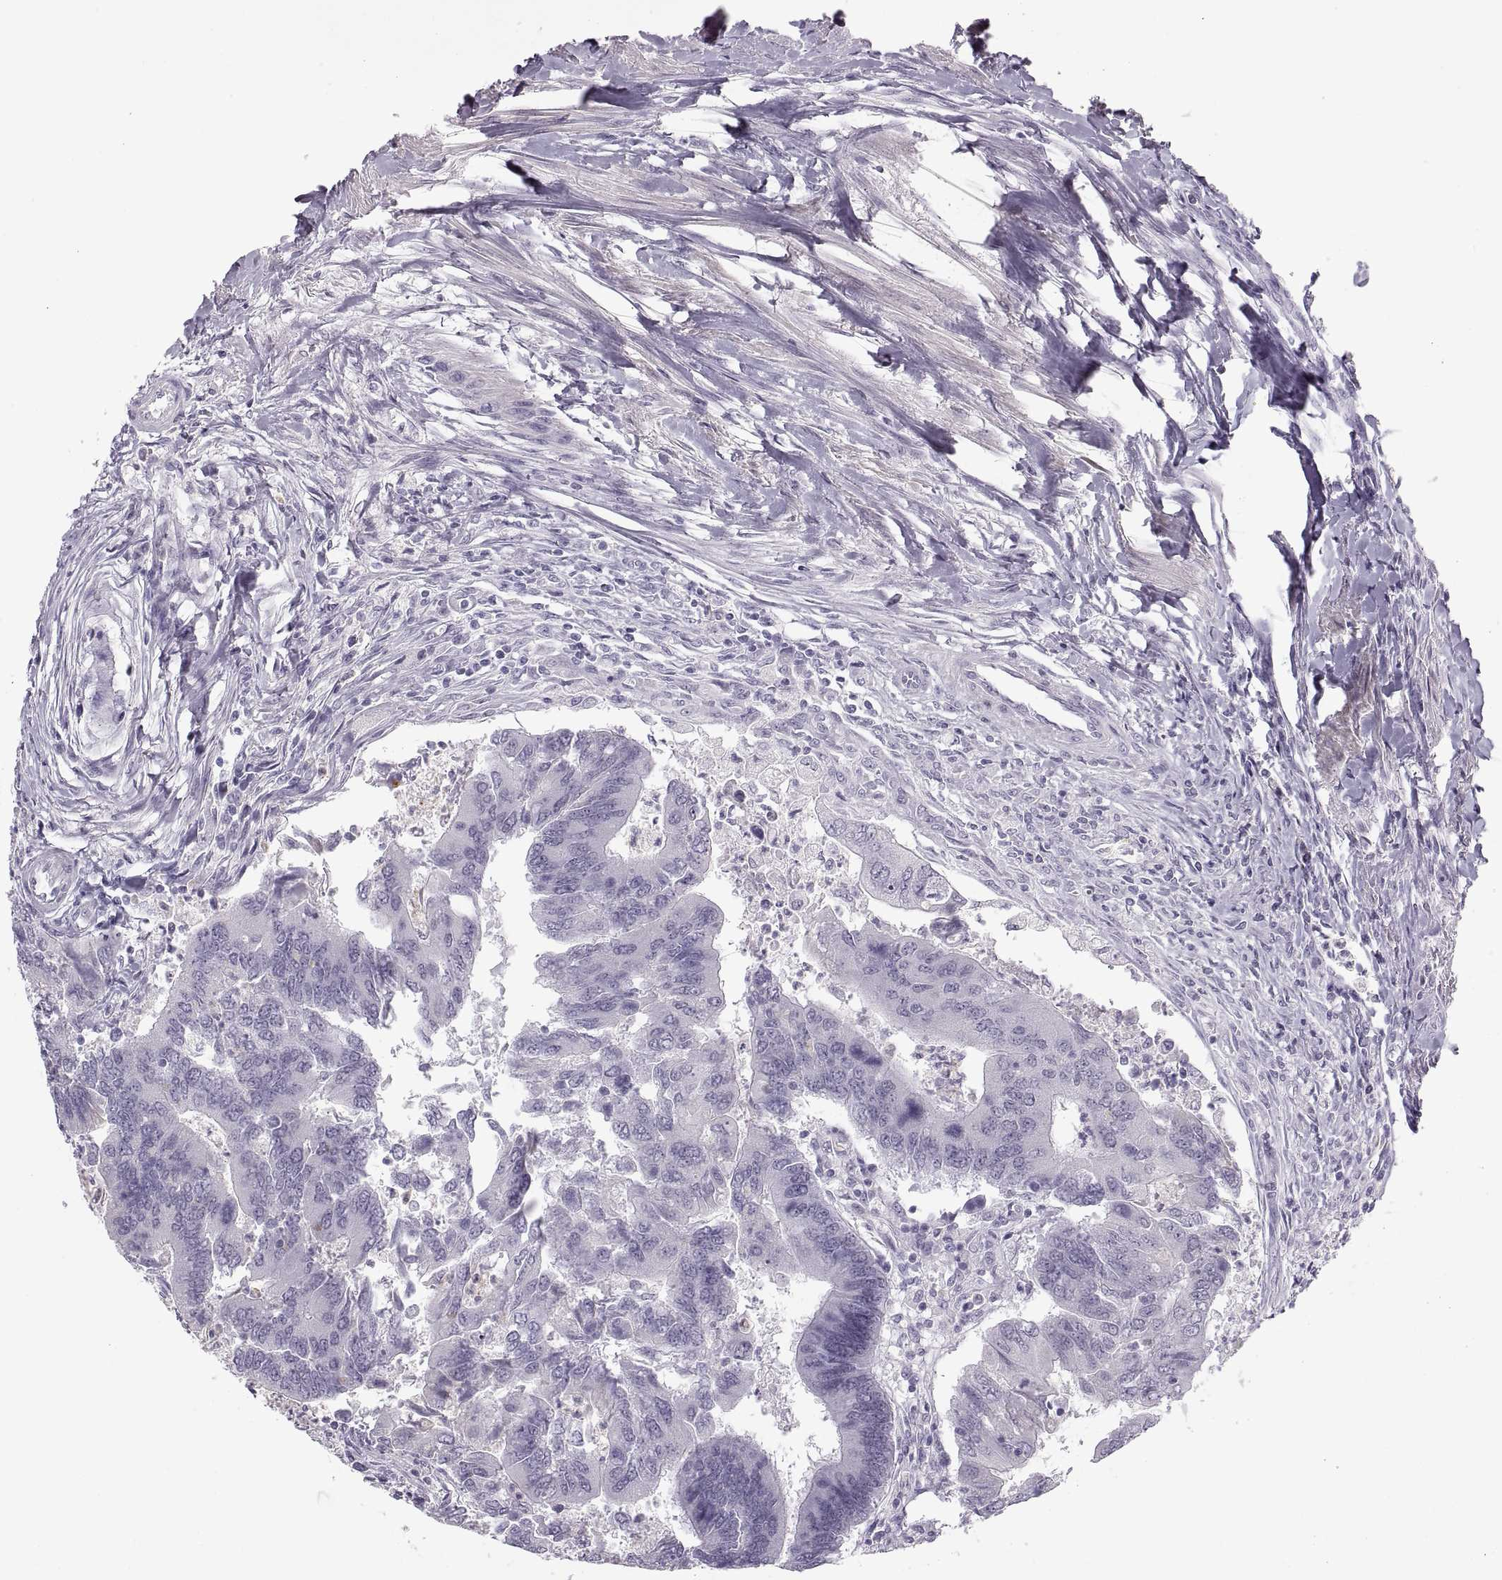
{"staining": {"intensity": "negative", "quantity": "none", "location": "none"}, "tissue": "colorectal cancer", "cell_type": "Tumor cells", "image_type": "cancer", "snomed": [{"axis": "morphology", "description": "Adenocarcinoma, NOS"}, {"axis": "topography", "description": "Colon"}], "caption": "Immunohistochemical staining of colorectal cancer (adenocarcinoma) reveals no significant positivity in tumor cells.", "gene": "C3orf22", "patient": {"sex": "female", "age": 67}}